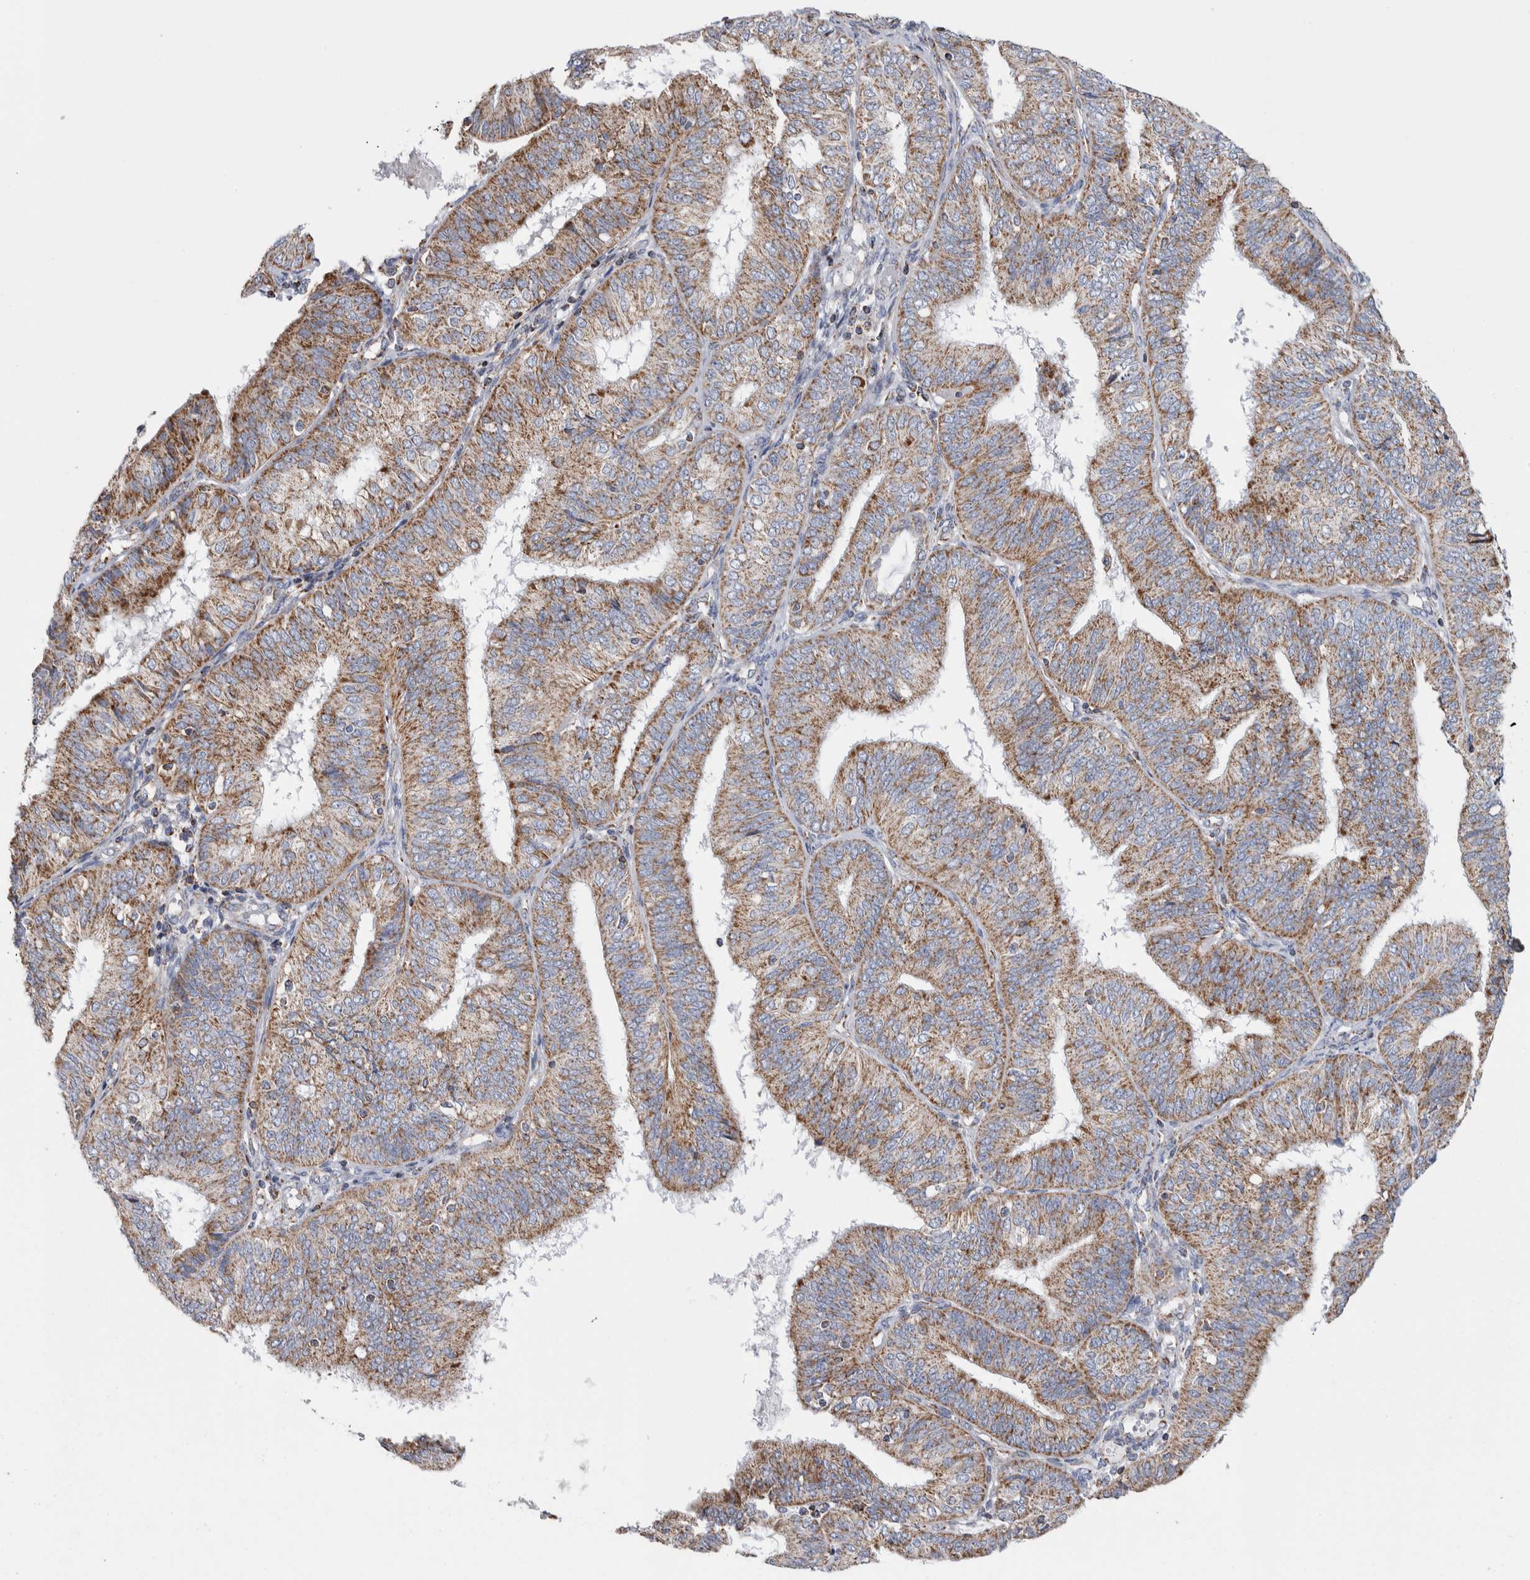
{"staining": {"intensity": "moderate", "quantity": ">75%", "location": "cytoplasmic/membranous"}, "tissue": "endometrial cancer", "cell_type": "Tumor cells", "image_type": "cancer", "snomed": [{"axis": "morphology", "description": "Adenocarcinoma, NOS"}, {"axis": "topography", "description": "Endometrium"}], "caption": "The micrograph demonstrates immunohistochemical staining of endometrial cancer (adenocarcinoma). There is moderate cytoplasmic/membranous staining is appreciated in approximately >75% of tumor cells. (brown staining indicates protein expression, while blue staining denotes nuclei).", "gene": "ETFA", "patient": {"sex": "female", "age": 58}}